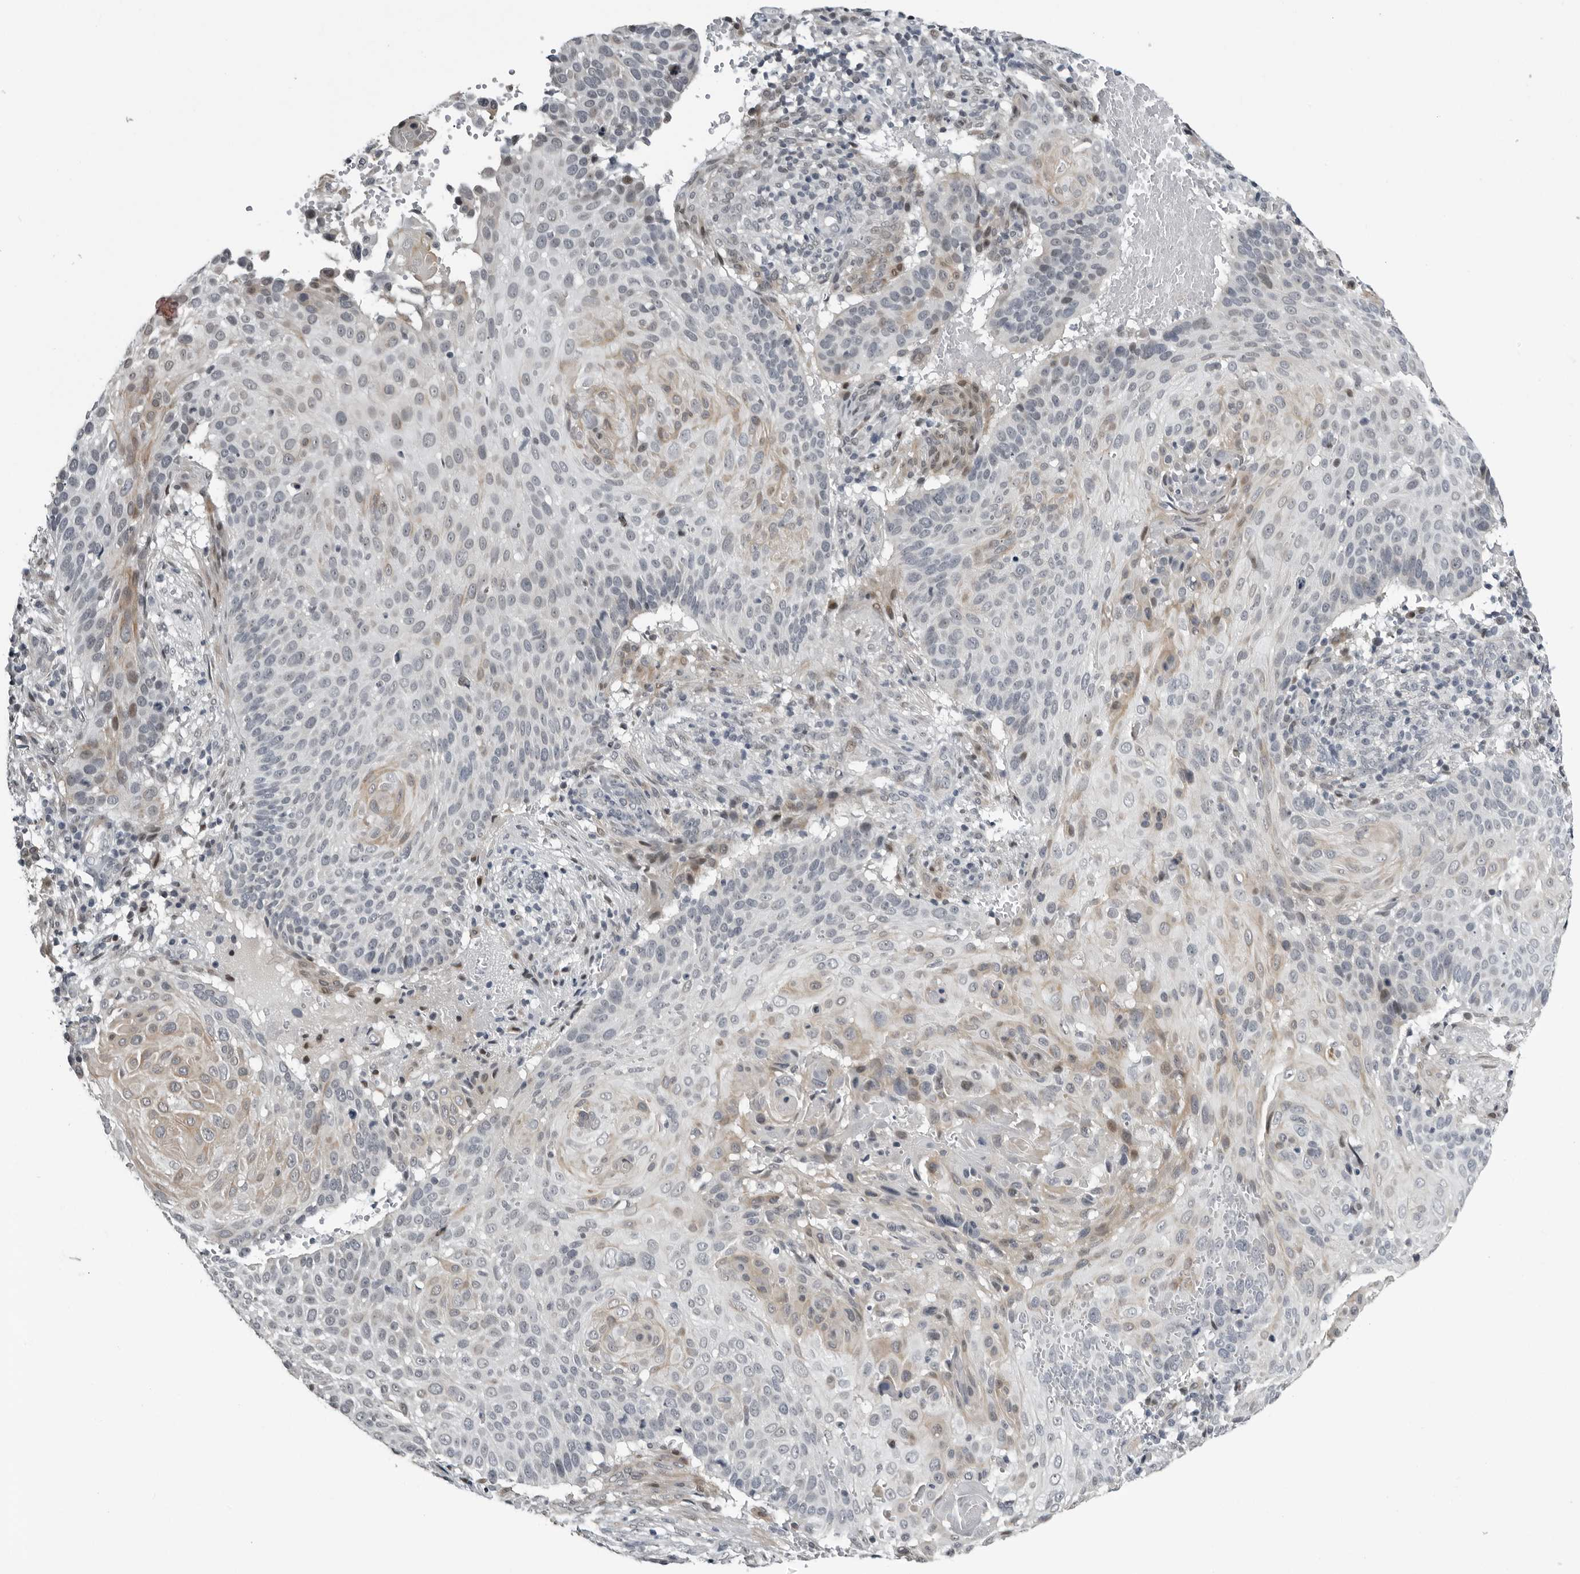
{"staining": {"intensity": "weak", "quantity": "<25%", "location": "cytoplasmic/membranous"}, "tissue": "cervical cancer", "cell_type": "Tumor cells", "image_type": "cancer", "snomed": [{"axis": "morphology", "description": "Squamous cell carcinoma, NOS"}, {"axis": "topography", "description": "Cervix"}], "caption": "Tumor cells are negative for protein expression in human cervical squamous cell carcinoma. (DAB (3,3'-diaminobenzidine) immunohistochemistry, high magnification).", "gene": "PRRX2", "patient": {"sex": "female", "age": 74}}